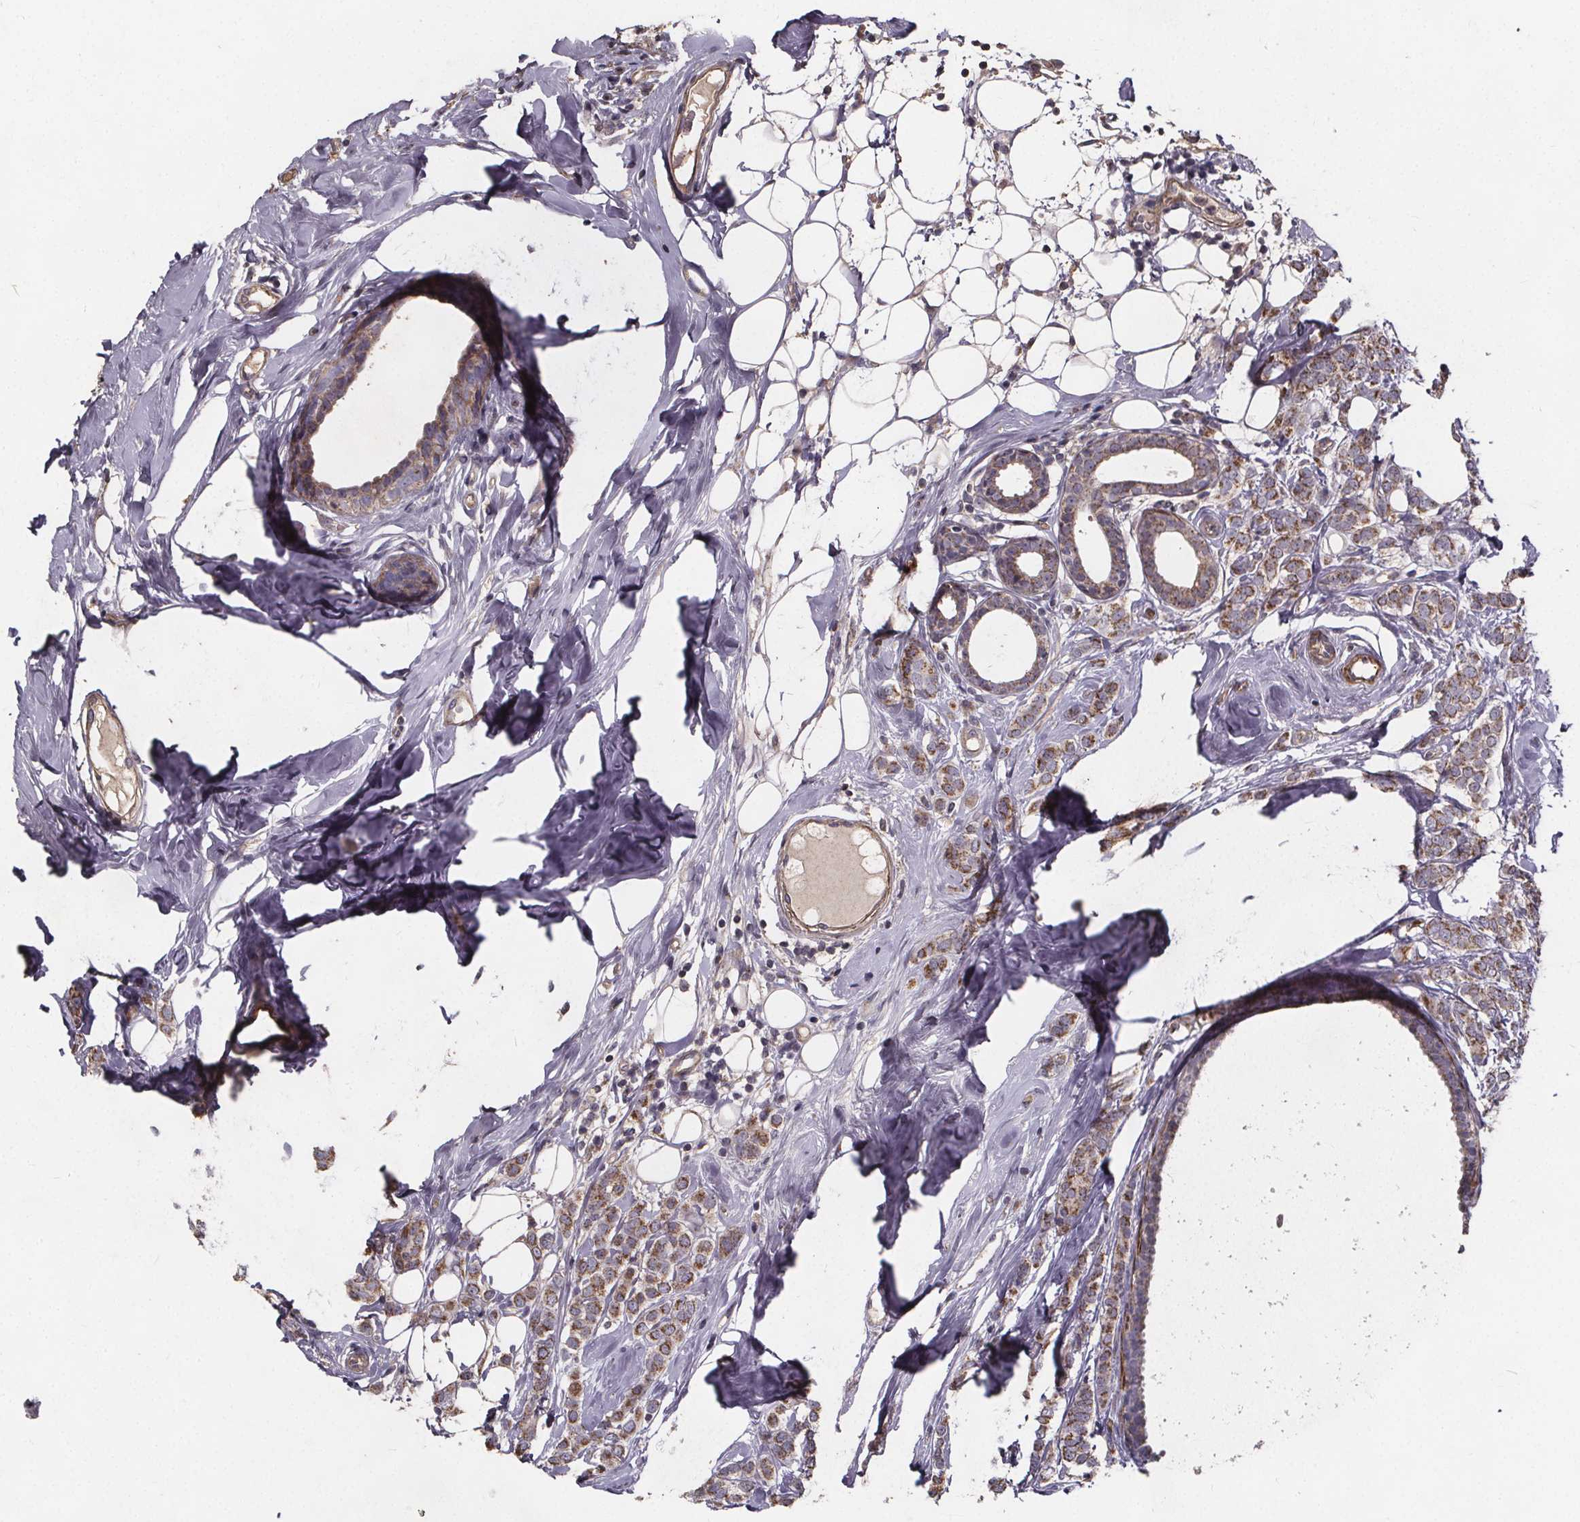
{"staining": {"intensity": "moderate", "quantity": ">75%", "location": "cytoplasmic/membranous"}, "tissue": "breast cancer", "cell_type": "Tumor cells", "image_type": "cancer", "snomed": [{"axis": "morphology", "description": "Lobular carcinoma"}, {"axis": "topography", "description": "Breast"}], "caption": "Lobular carcinoma (breast) stained for a protein exhibits moderate cytoplasmic/membranous positivity in tumor cells.", "gene": "YME1L1", "patient": {"sex": "female", "age": 49}}